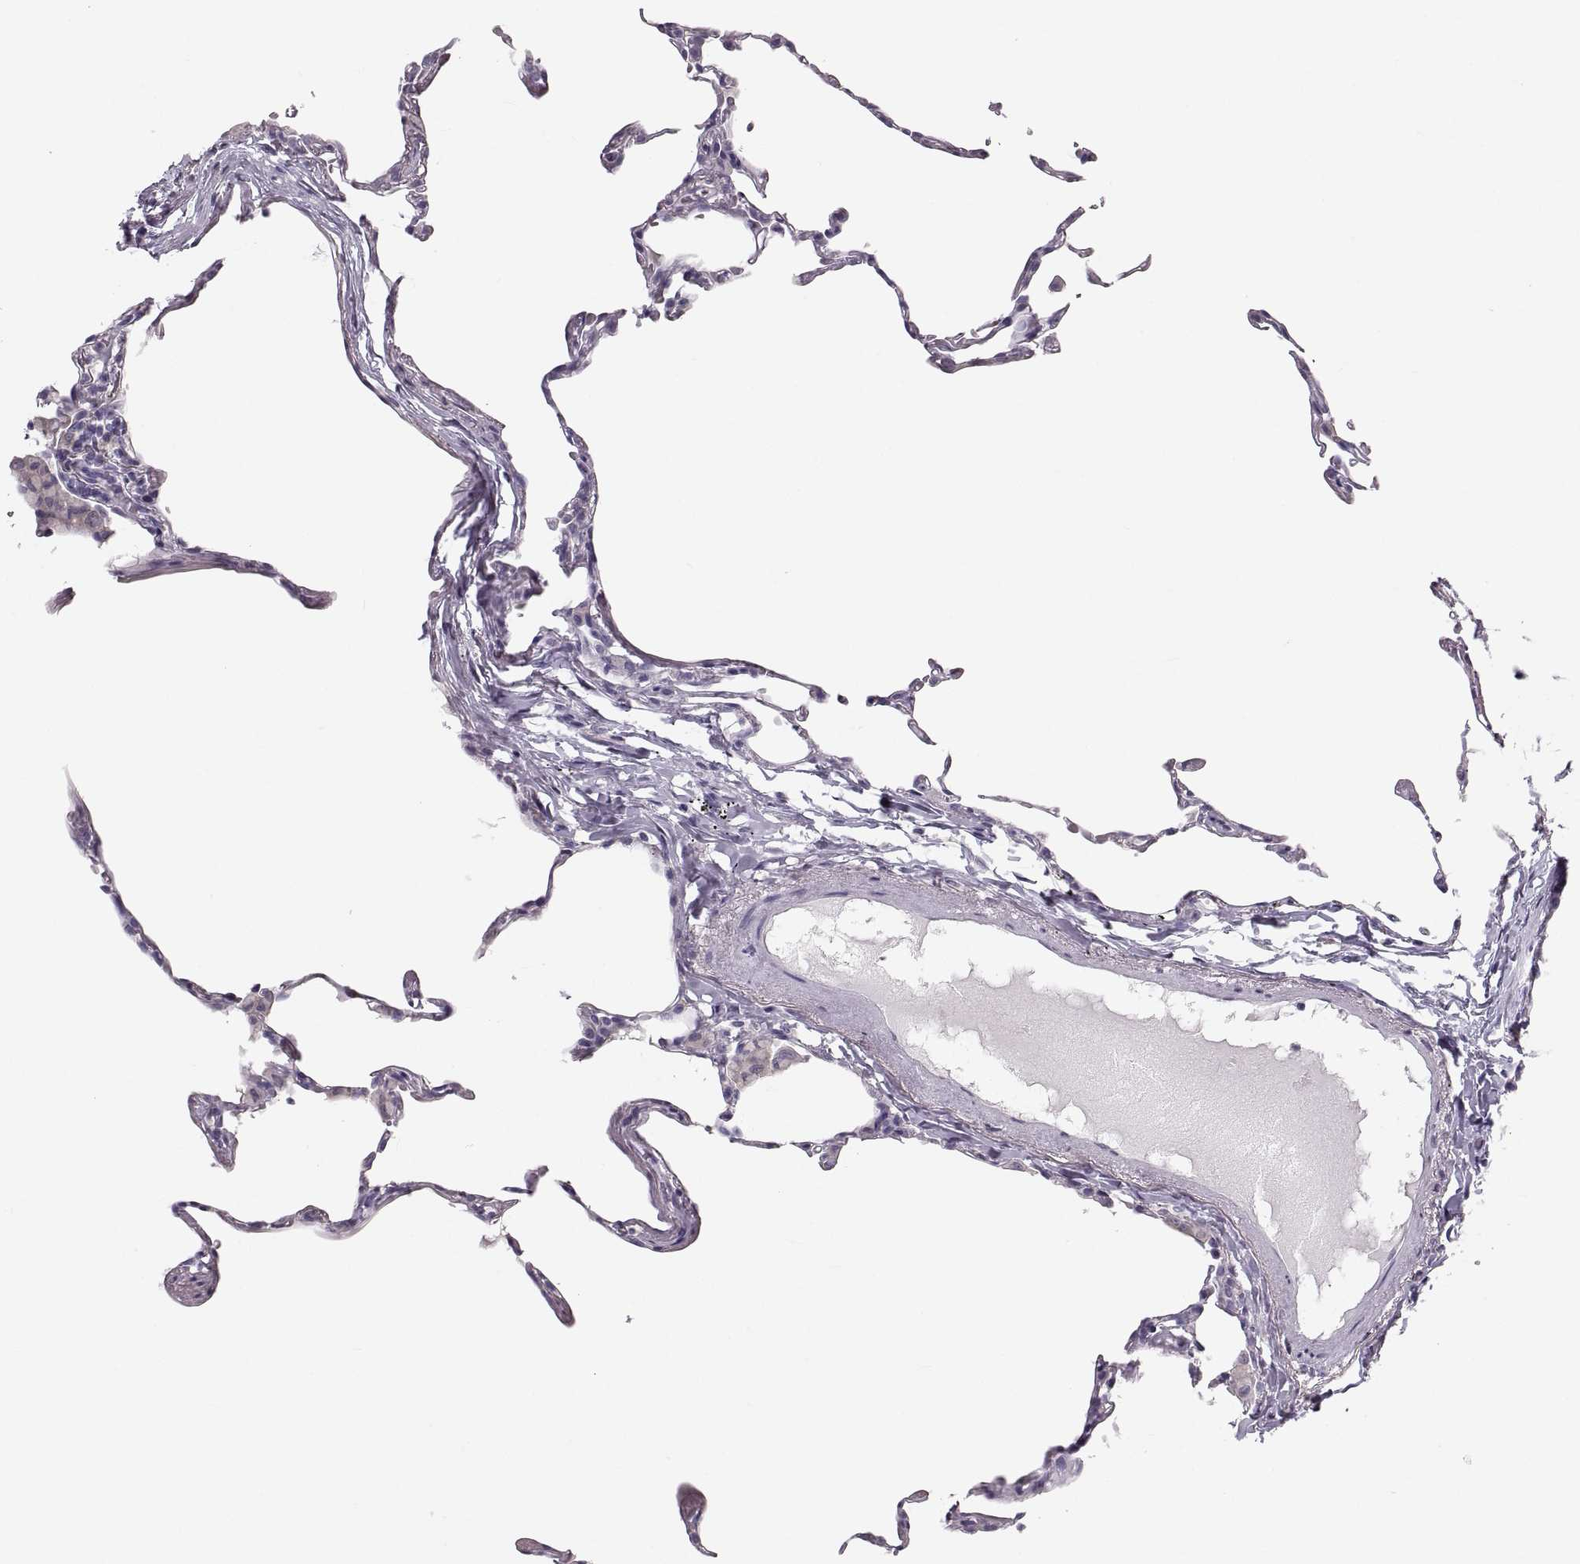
{"staining": {"intensity": "negative", "quantity": "none", "location": "none"}, "tissue": "lung", "cell_type": "Alveolar cells", "image_type": "normal", "snomed": [{"axis": "morphology", "description": "Normal tissue, NOS"}, {"axis": "topography", "description": "Lung"}], "caption": "Immunohistochemistry histopathology image of normal lung: lung stained with DAB (3,3'-diaminobenzidine) reveals no significant protein staining in alveolar cells. (Stains: DAB (3,3'-diaminobenzidine) immunohistochemistry (IHC) with hematoxylin counter stain, Microscopy: brightfield microscopy at high magnification).", "gene": "RUNDC3A", "patient": {"sex": "female", "age": 57}}